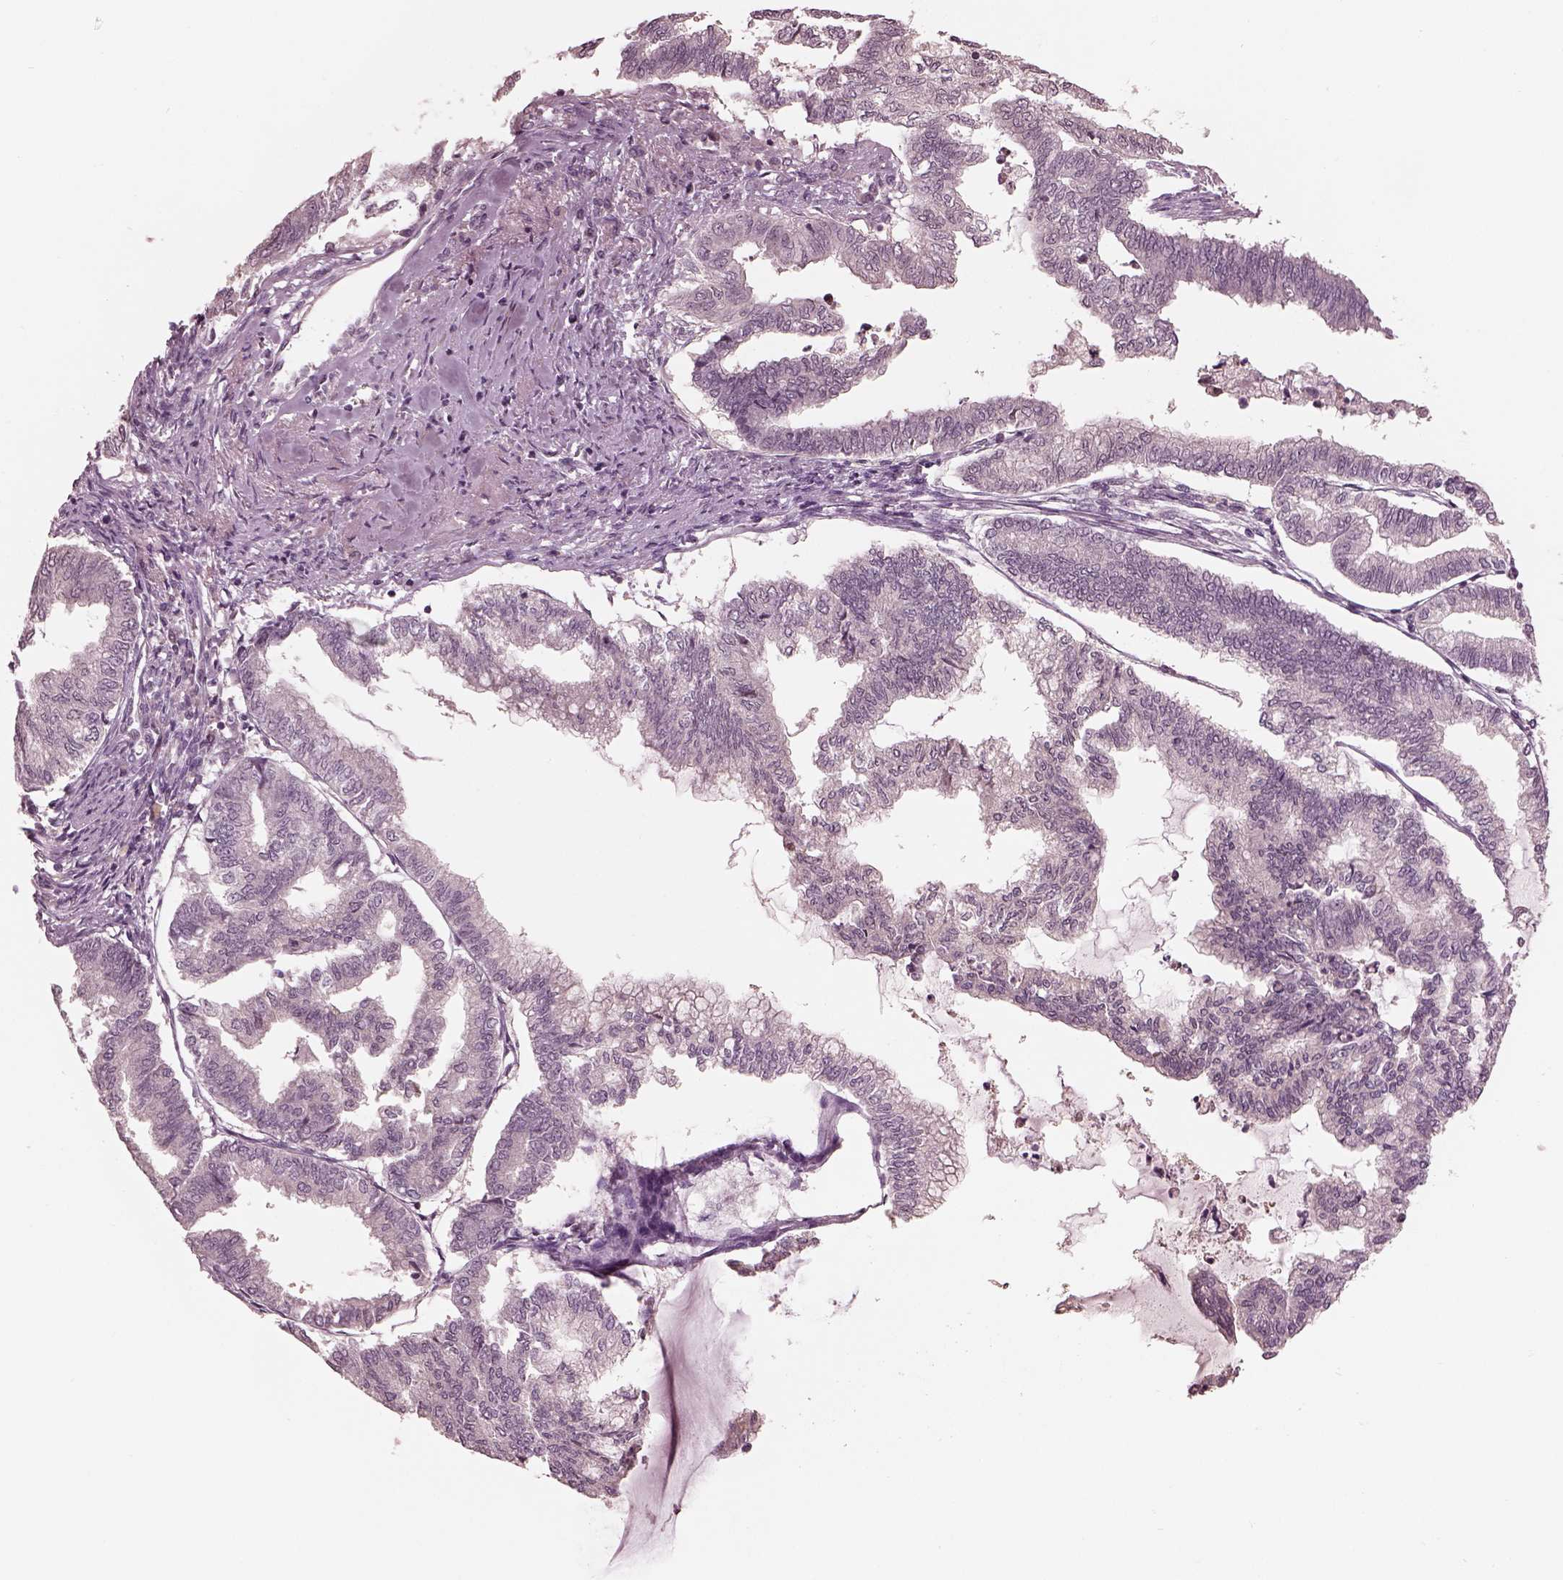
{"staining": {"intensity": "negative", "quantity": "none", "location": "none"}, "tissue": "endometrial cancer", "cell_type": "Tumor cells", "image_type": "cancer", "snomed": [{"axis": "morphology", "description": "Adenocarcinoma, NOS"}, {"axis": "topography", "description": "Endometrium"}], "caption": "Immunohistochemistry (IHC) of human endometrial cancer (adenocarcinoma) shows no staining in tumor cells. (DAB immunohistochemistry (IHC), high magnification).", "gene": "IQCG", "patient": {"sex": "female", "age": 79}}